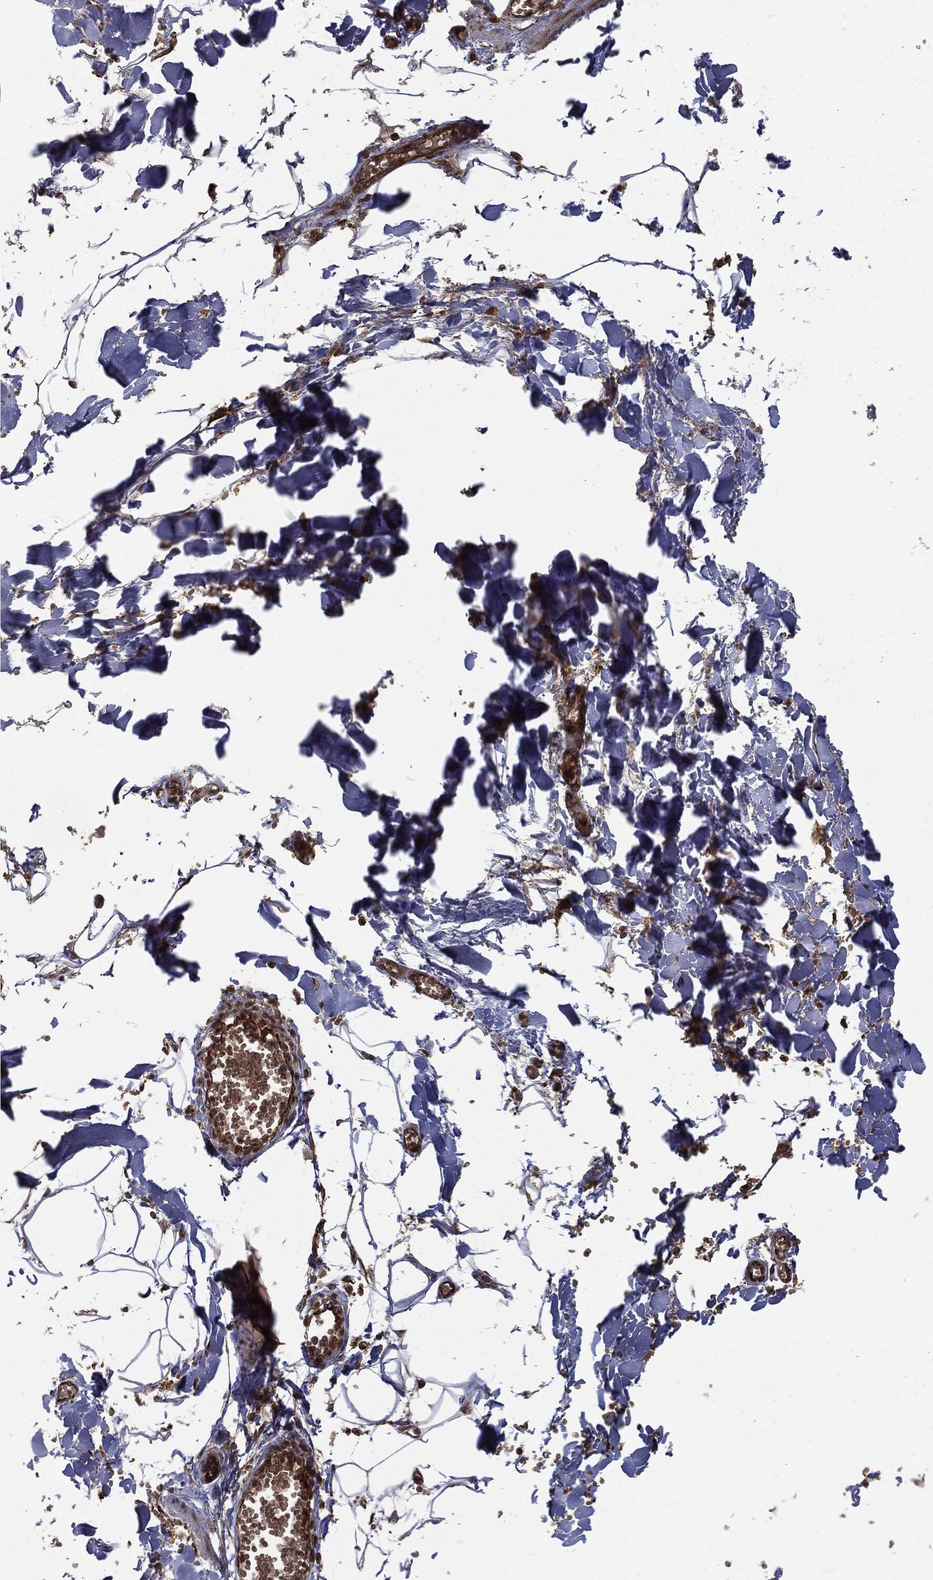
{"staining": {"intensity": "moderate", "quantity": "25%-75%", "location": "cytoplasmic/membranous"}, "tissue": "soft tissue", "cell_type": "Fibroblasts", "image_type": "normal", "snomed": [{"axis": "morphology", "description": "Normal tissue, NOS"}, {"axis": "morphology", "description": "Squamous cell carcinoma, NOS"}, {"axis": "topography", "description": "Cartilage tissue"}, {"axis": "topography", "description": "Lung"}], "caption": "Immunohistochemical staining of normal soft tissue reveals medium levels of moderate cytoplasmic/membranous positivity in approximately 25%-75% of fibroblasts. (DAB IHC with brightfield microscopy, high magnification).", "gene": "EIF2AK2", "patient": {"sex": "male", "age": 66}}